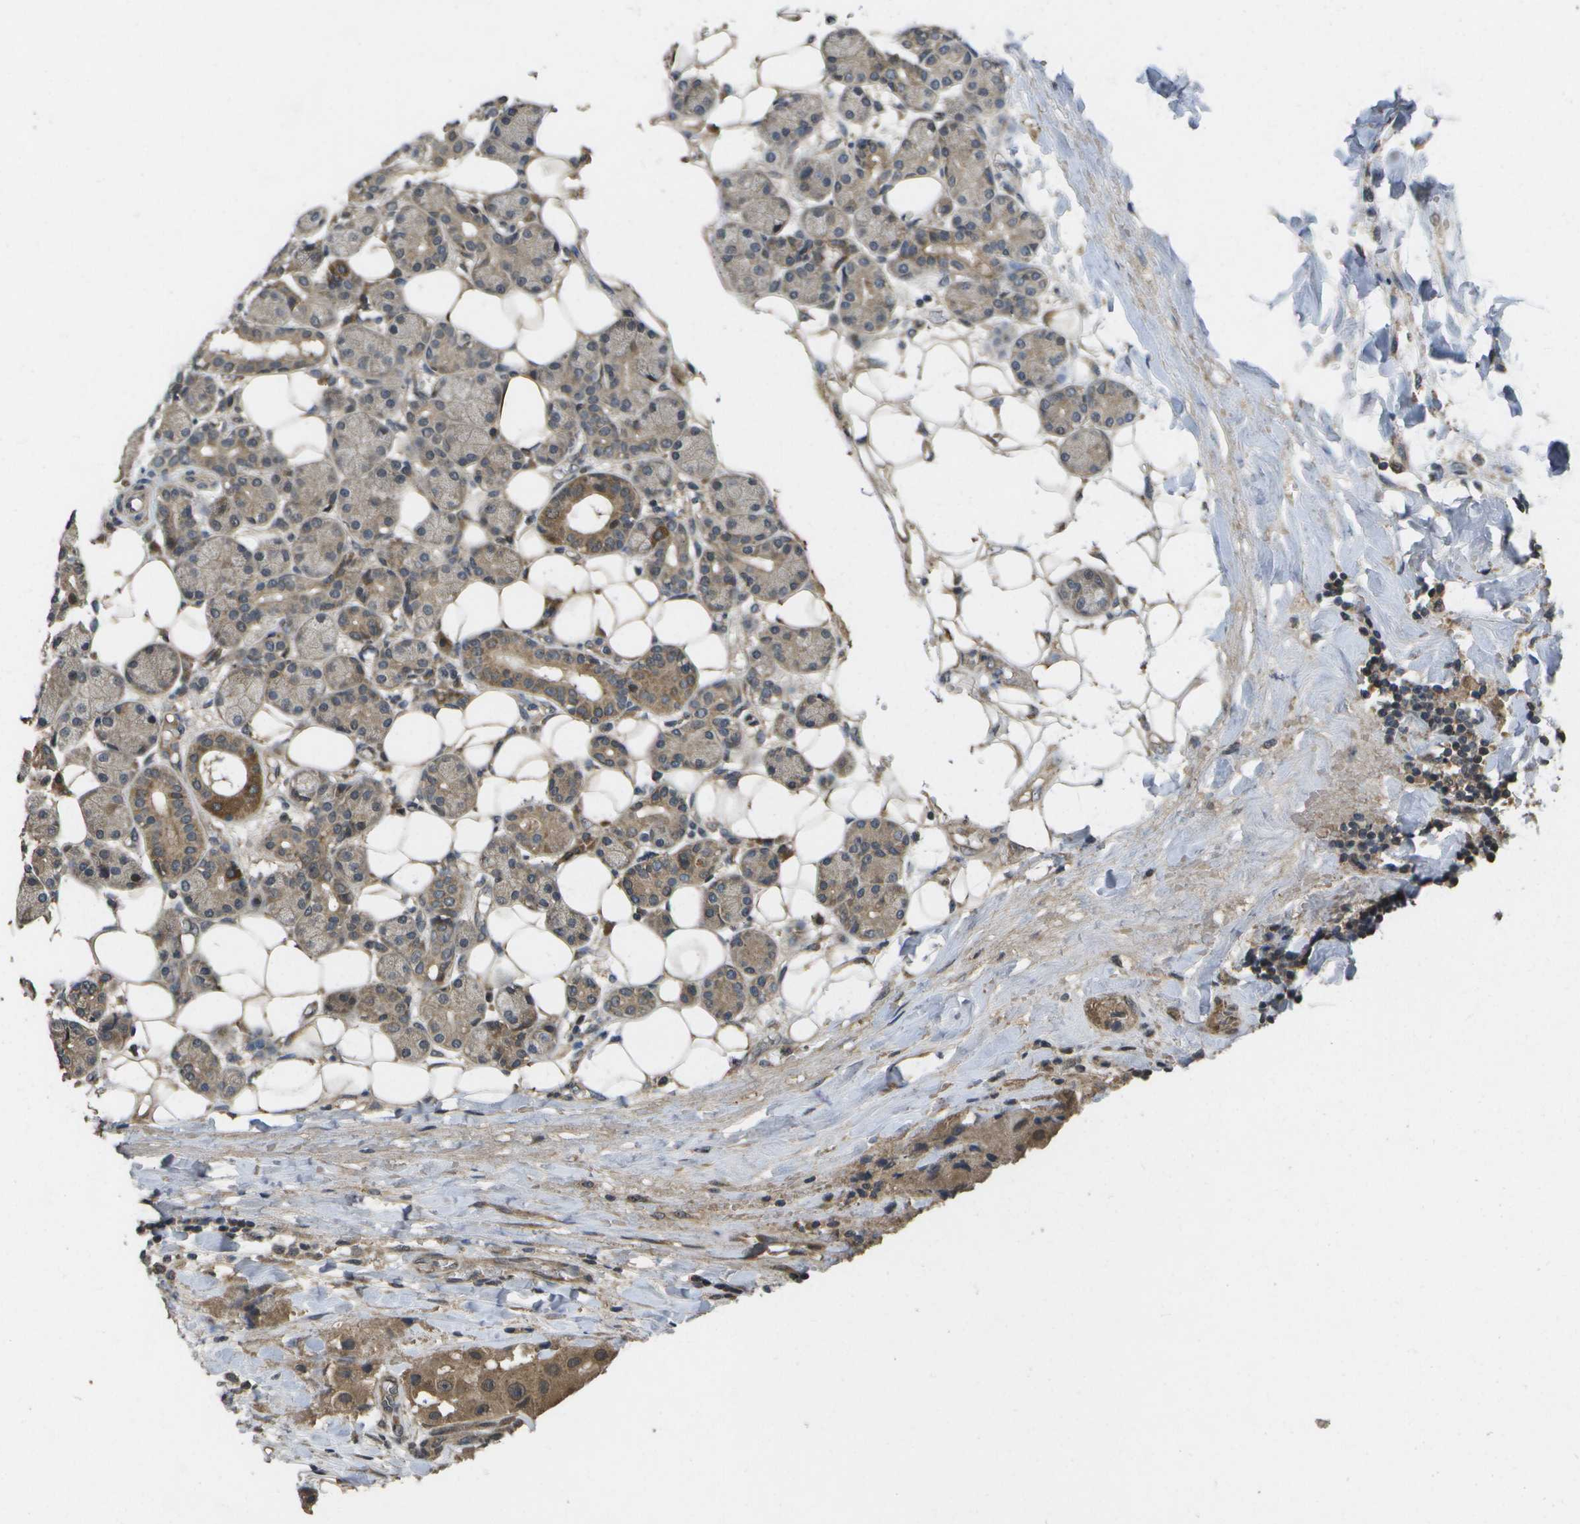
{"staining": {"intensity": "moderate", "quantity": "25%-75%", "location": "cytoplasmic/membranous"}, "tissue": "head and neck cancer", "cell_type": "Tumor cells", "image_type": "cancer", "snomed": [{"axis": "morphology", "description": "Normal tissue, NOS"}, {"axis": "morphology", "description": "Adenocarcinoma, NOS"}, {"axis": "topography", "description": "Salivary gland"}, {"axis": "topography", "description": "Head-Neck"}], "caption": "Head and neck adenocarcinoma was stained to show a protein in brown. There is medium levels of moderate cytoplasmic/membranous expression in approximately 25%-75% of tumor cells.", "gene": "ALAS1", "patient": {"sex": "male", "age": 80}}